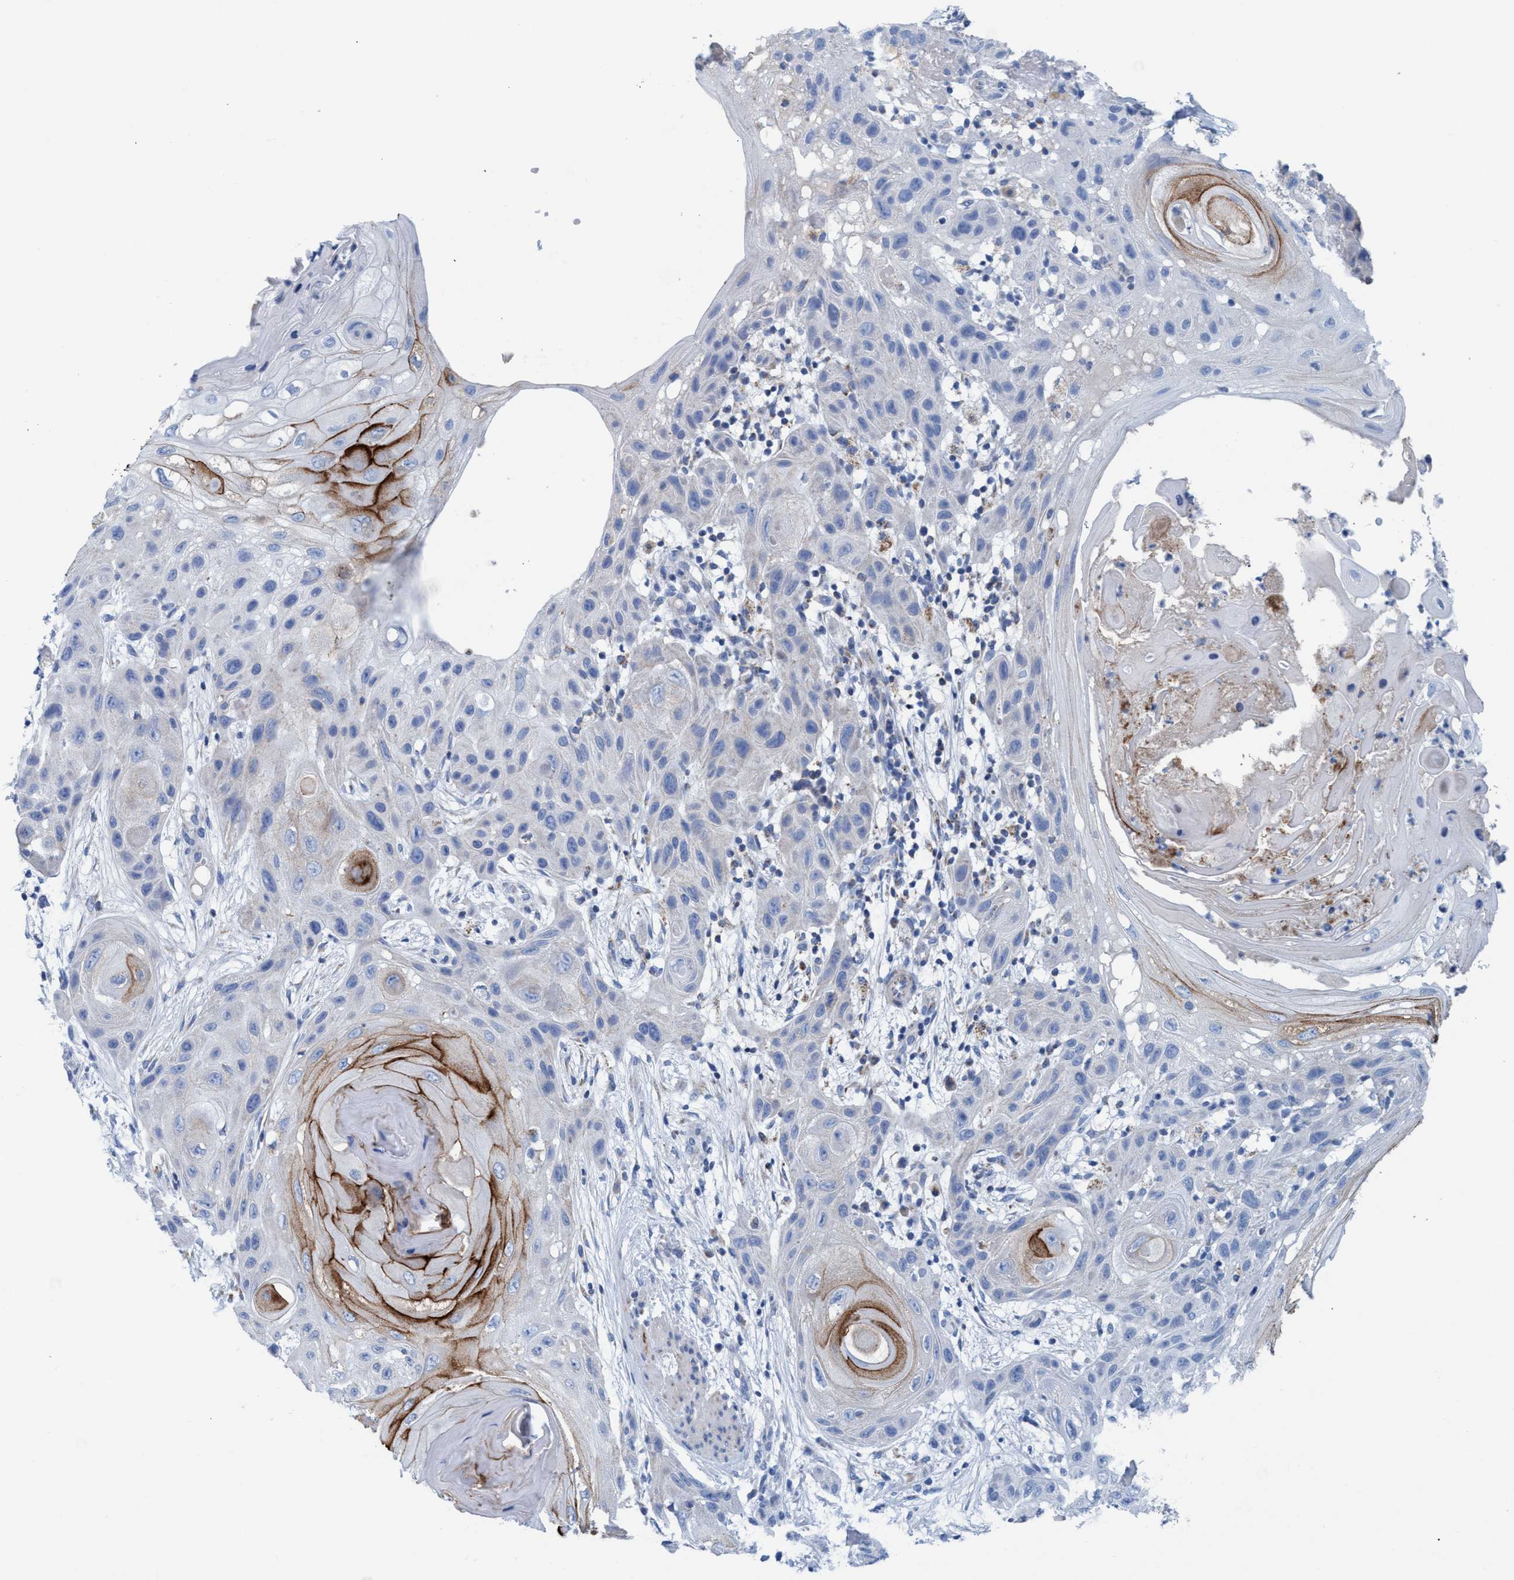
{"staining": {"intensity": "moderate", "quantity": "<25%", "location": "cytoplasmic/membranous"}, "tissue": "skin cancer", "cell_type": "Tumor cells", "image_type": "cancer", "snomed": [{"axis": "morphology", "description": "Squamous cell carcinoma, NOS"}, {"axis": "topography", "description": "Skin"}], "caption": "Human skin cancer stained with a brown dye reveals moderate cytoplasmic/membranous positive expression in approximately <25% of tumor cells.", "gene": "GGA3", "patient": {"sex": "female", "age": 96}}